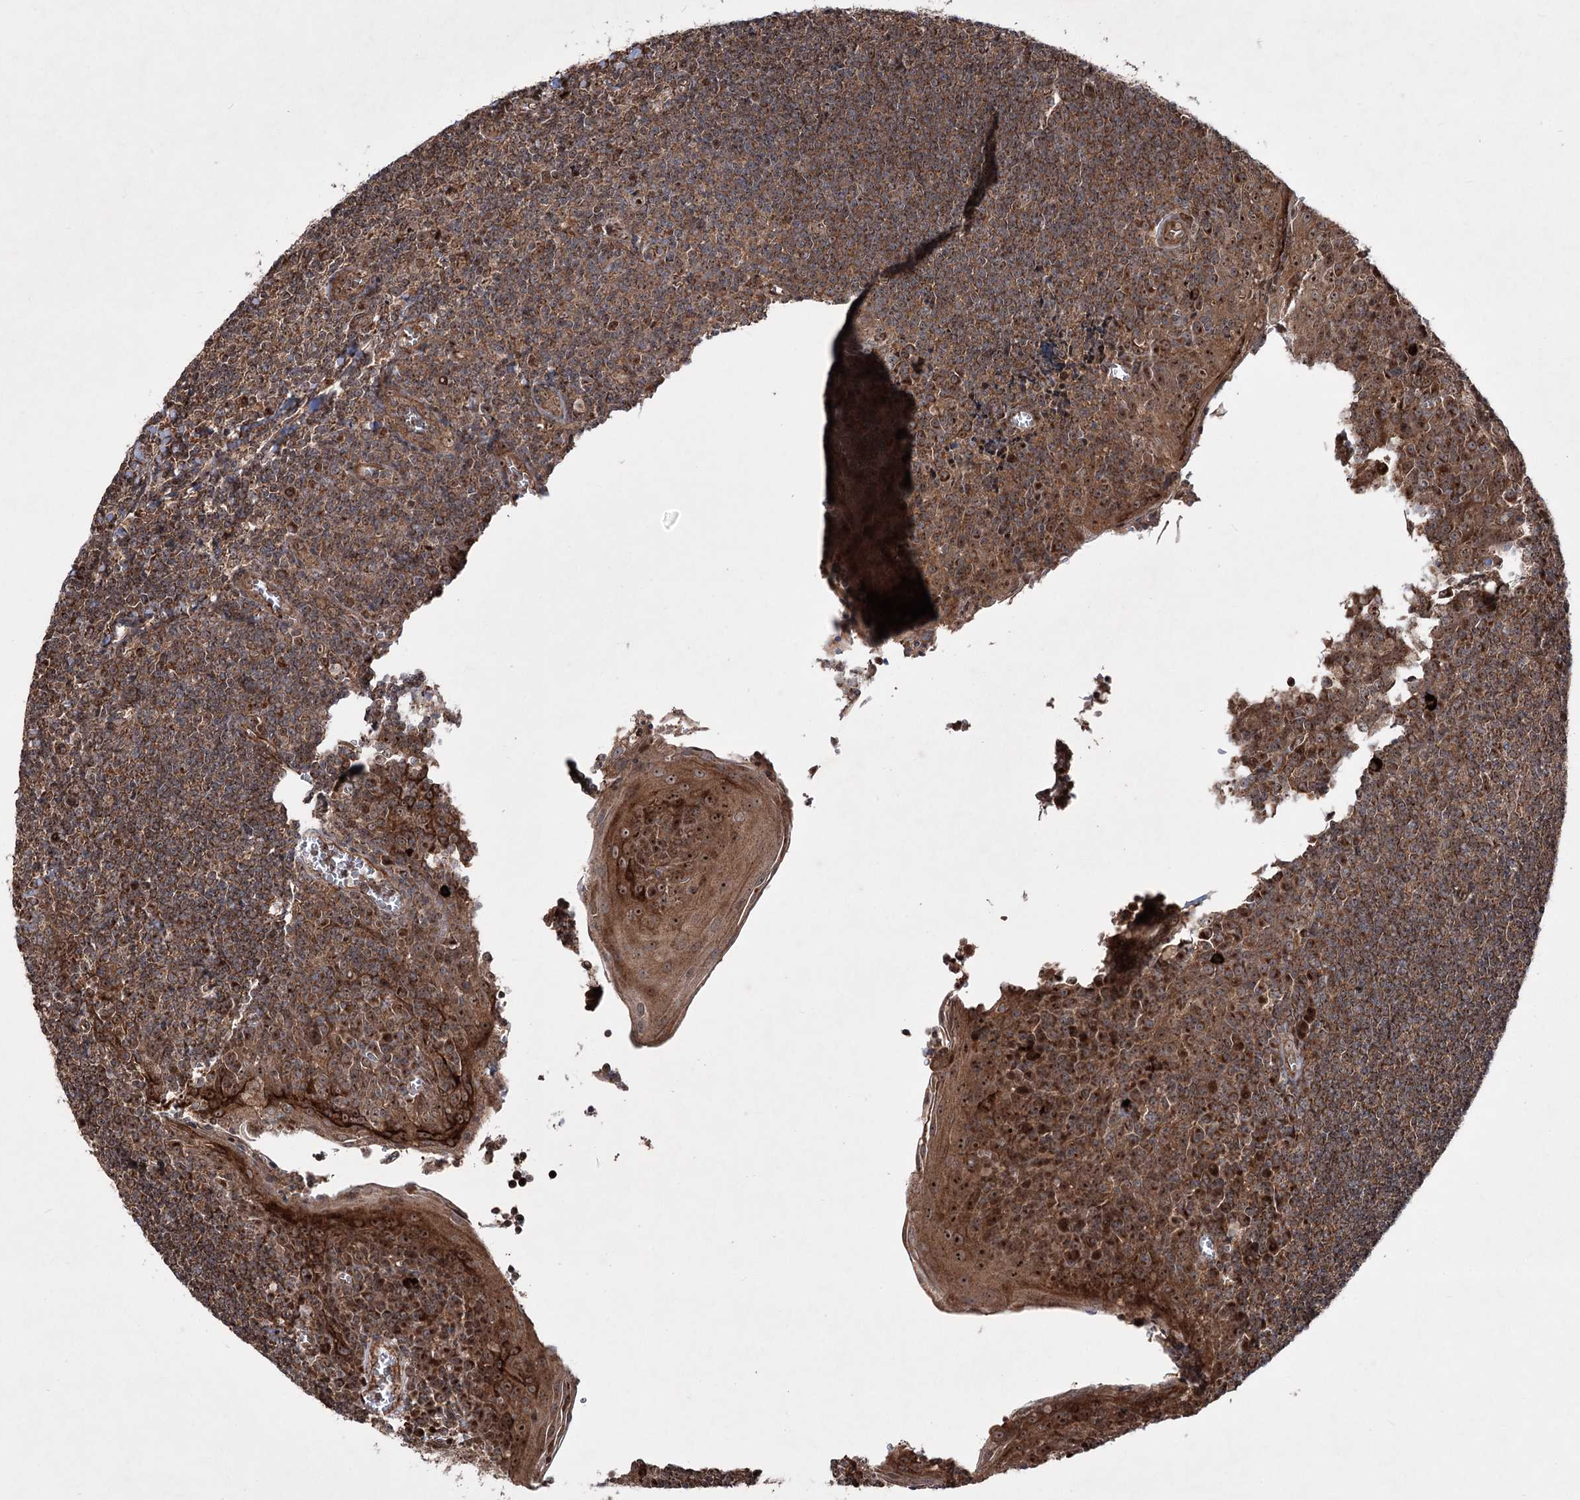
{"staining": {"intensity": "moderate", "quantity": ">75%", "location": "cytoplasmic/membranous"}, "tissue": "tonsil", "cell_type": "Germinal center cells", "image_type": "normal", "snomed": [{"axis": "morphology", "description": "Normal tissue, NOS"}, {"axis": "topography", "description": "Tonsil"}], "caption": "Human tonsil stained with a protein marker displays moderate staining in germinal center cells.", "gene": "SERINC5", "patient": {"sex": "male", "age": 27}}